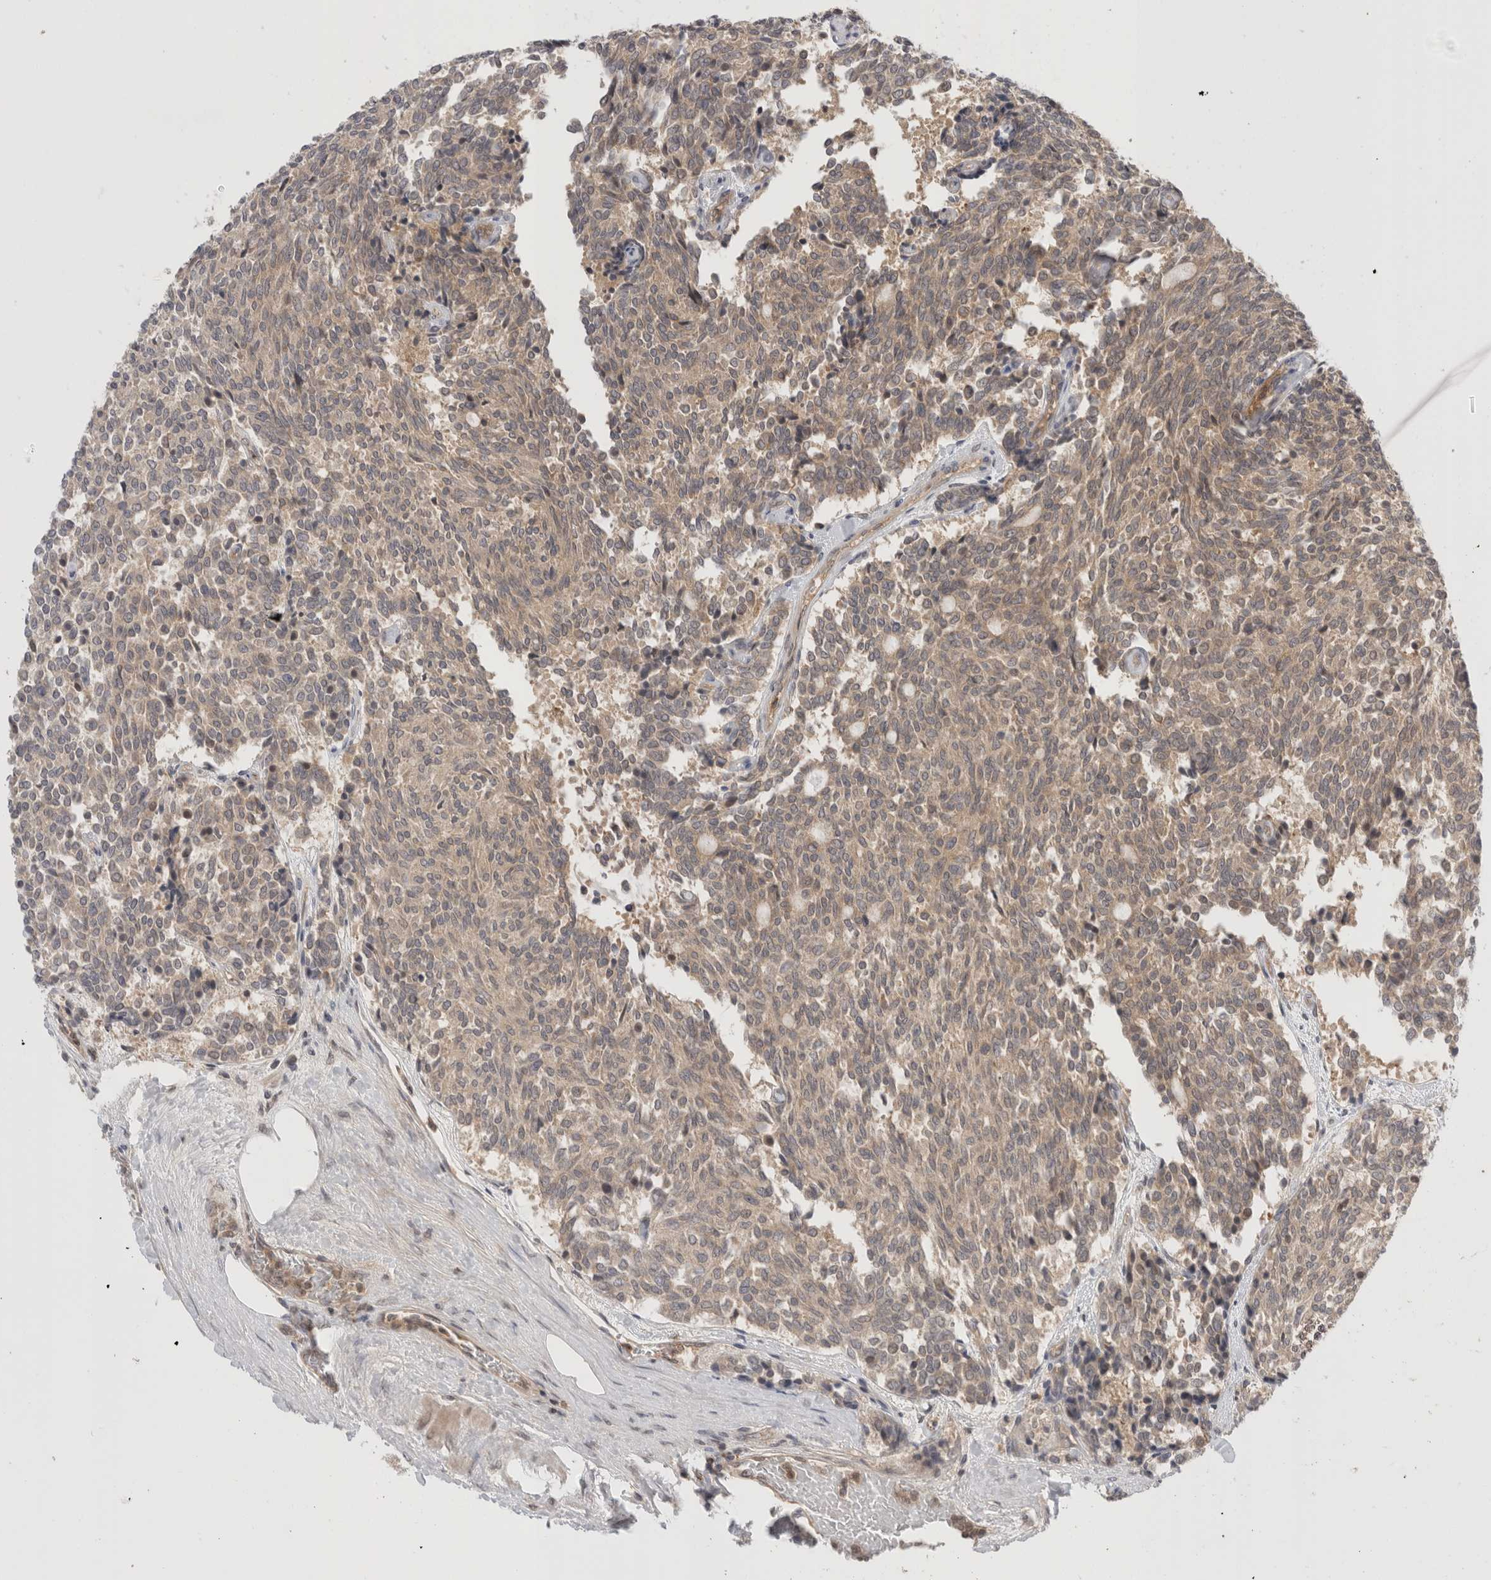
{"staining": {"intensity": "weak", "quantity": ">75%", "location": "cytoplasmic/membranous"}, "tissue": "carcinoid", "cell_type": "Tumor cells", "image_type": "cancer", "snomed": [{"axis": "morphology", "description": "Carcinoid, malignant, NOS"}, {"axis": "topography", "description": "Pancreas"}], "caption": "Carcinoid (malignant) tissue shows weak cytoplasmic/membranous expression in approximately >75% of tumor cells (brown staining indicates protein expression, while blue staining denotes nuclei).", "gene": "NFKB1", "patient": {"sex": "female", "age": 54}}